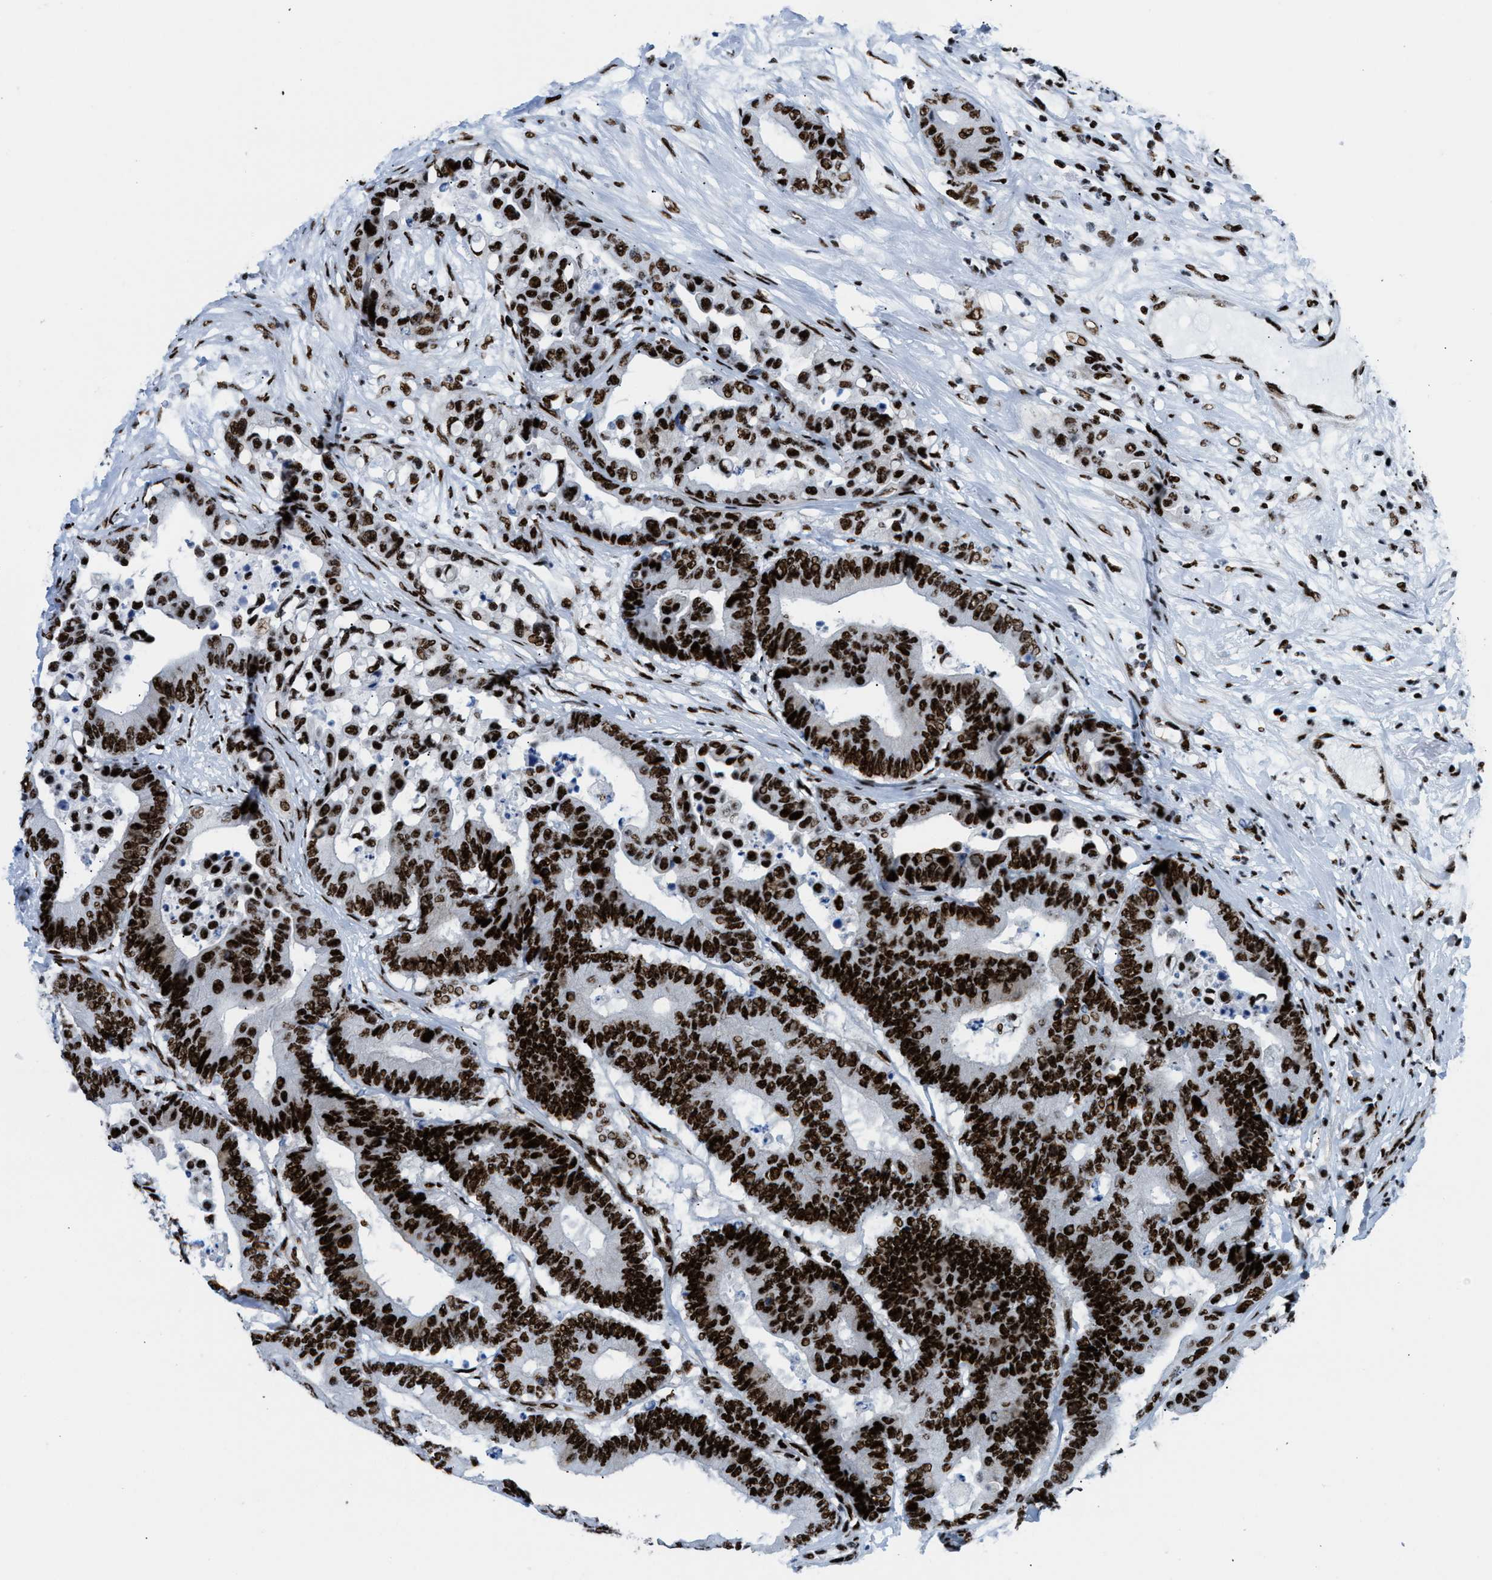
{"staining": {"intensity": "strong", "quantity": ">75%", "location": "nuclear"}, "tissue": "colorectal cancer", "cell_type": "Tumor cells", "image_type": "cancer", "snomed": [{"axis": "morphology", "description": "Normal tissue, NOS"}, {"axis": "morphology", "description": "Adenocarcinoma, NOS"}, {"axis": "topography", "description": "Colon"}], "caption": "A photomicrograph showing strong nuclear staining in about >75% of tumor cells in adenocarcinoma (colorectal), as visualized by brown immunohistochemical staining.", "gene": "NONO", "patient": {"sex": "male", "age": 82}}